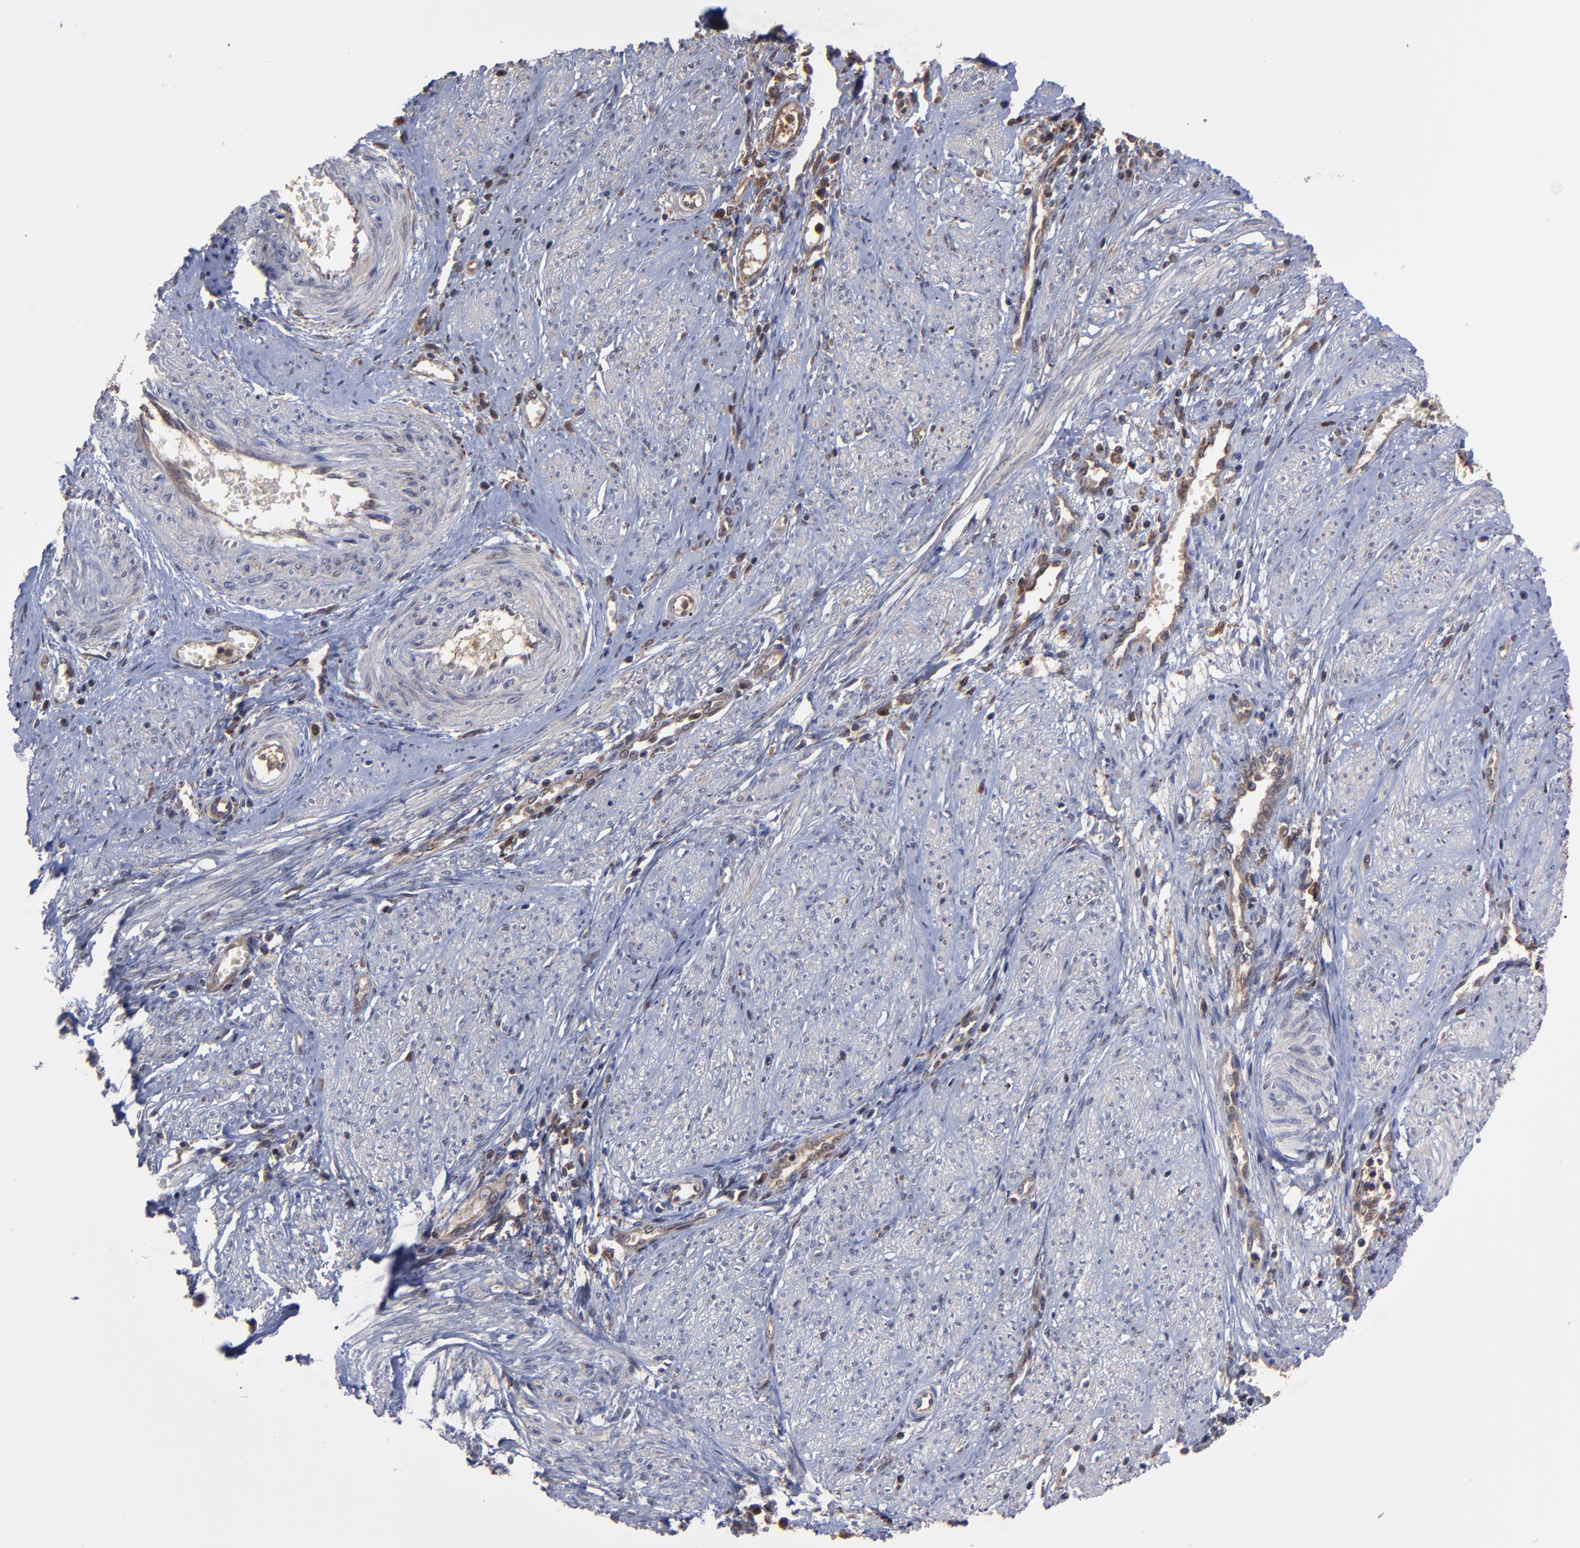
{"staining": {"intensity": "moderate", "quantity": ">75%", "location": "cytoplasmic/membranous"}, "tissue": "cervical cancer", "cell_type": "Tumor cells", "image_type": "cancer", "snomed": [{"axis": "morphology", "description": "Adenocarcinoma, NOS"}, {"axis": "topography", "description": "Cervix"}], "caption": "Cervical cancer (adenocarcinoma) tissue shows moderate cytoplasmic/membranous expression in about >75% of tumor cells (brown staining indicates protein expression, while blue staining denotes nuclei).", "gene": "UBE2L6", "patient": {"sex": "female", "age": 36}}